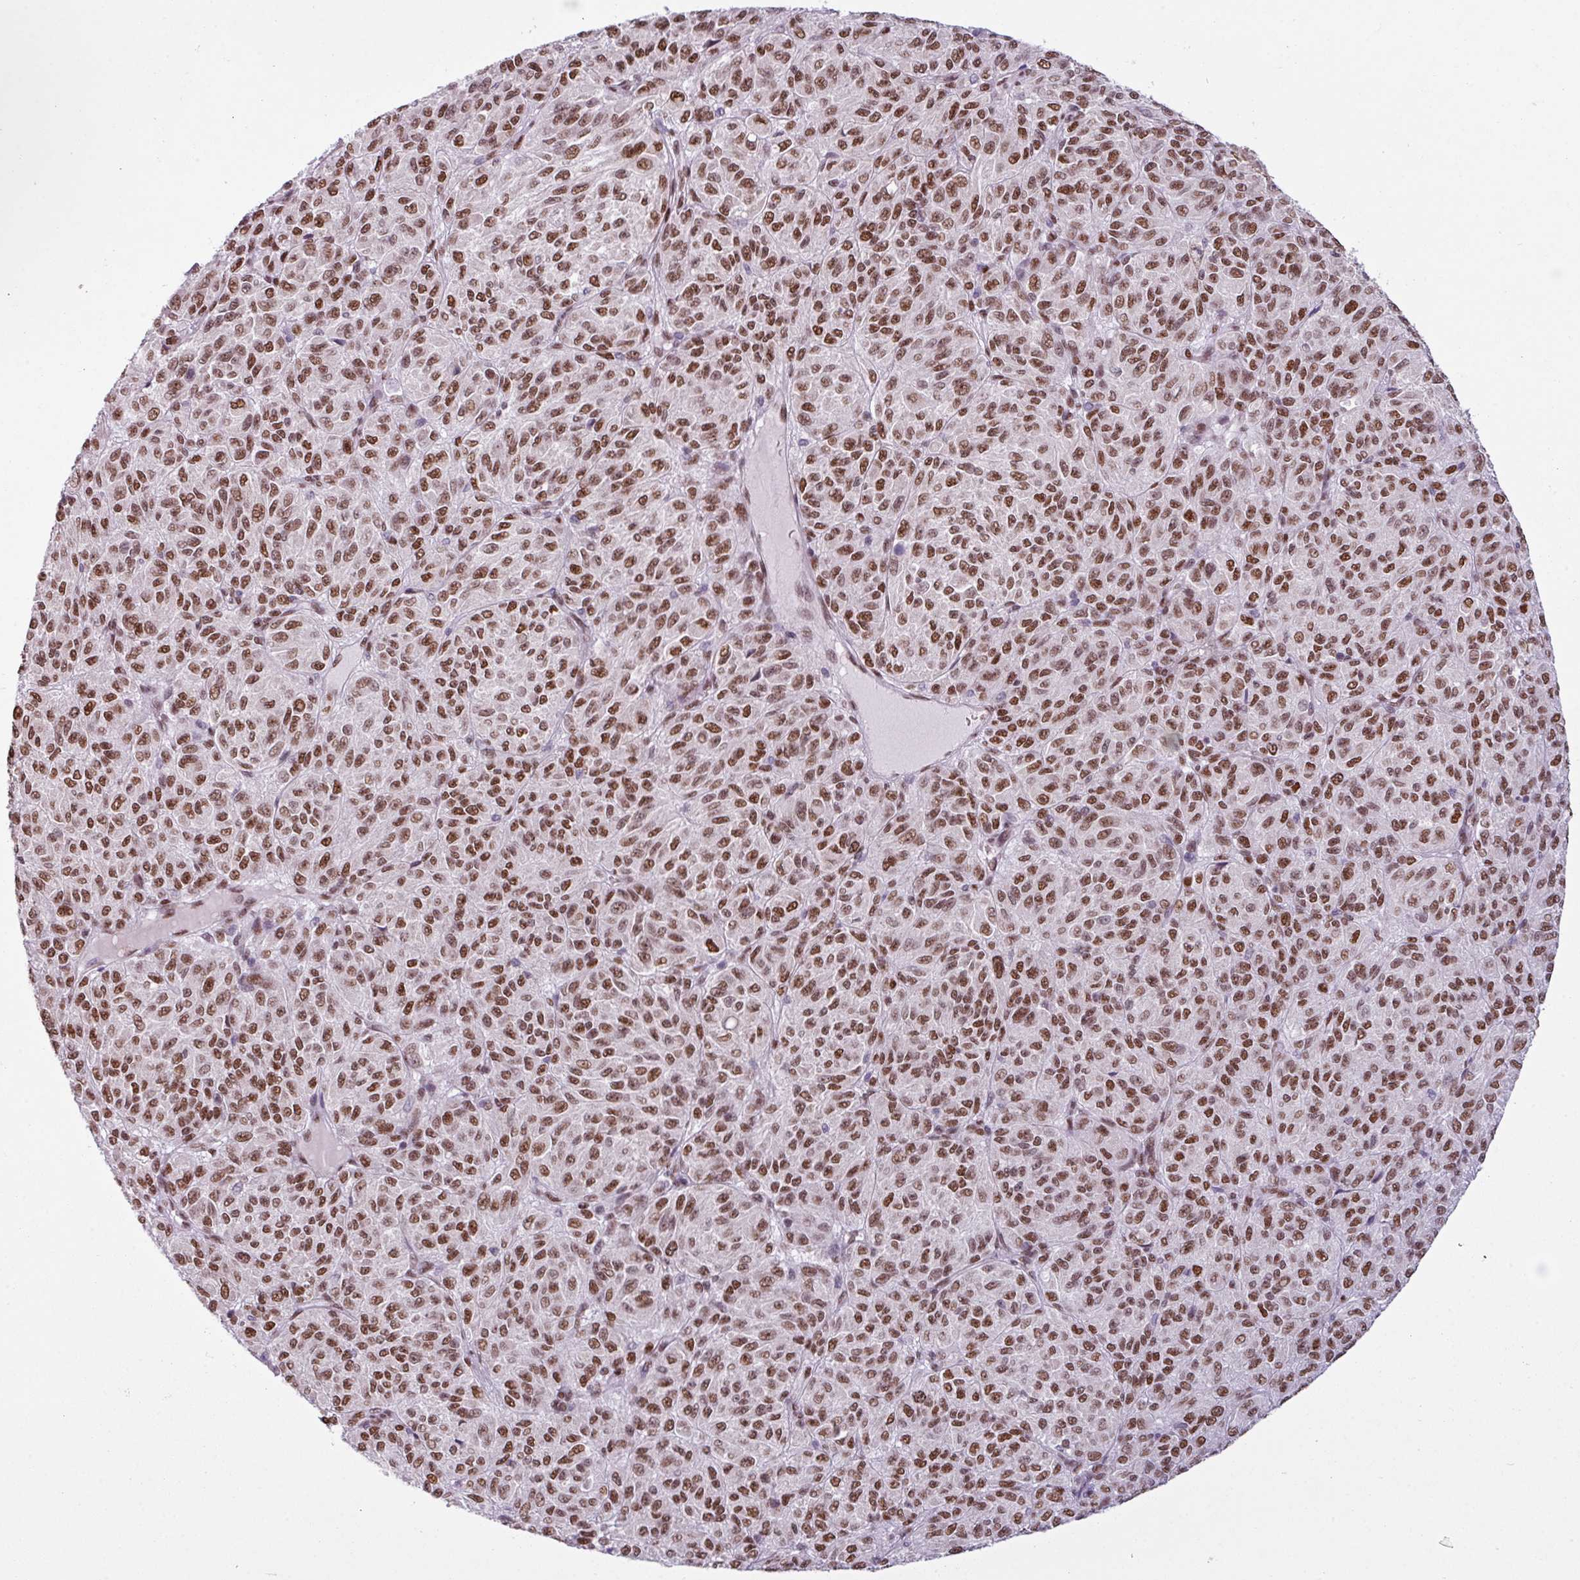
{"staining": {"intensity": "moderate", "quantity": ">75%", "location": "nuclear"}, "tissue": "melanoma", "cell_type": "Tumor cells", "image_type": "cancer", "snomed": [{"axis": "morphology", "description": "Malignant melanoma, Metastatic site"}, {"axis": "topography", "description": "Brain"}], "caption": "A brown stain highlights moderate nuclear staining of a protein in human melanoma tumor cells. The staining was performed using DAB, with brown indicating positive protein expression. Nuclei are stained blue with hematoxylin.", "gene": "PRDM5", "patient": {"sex": "female", "age": 56}}